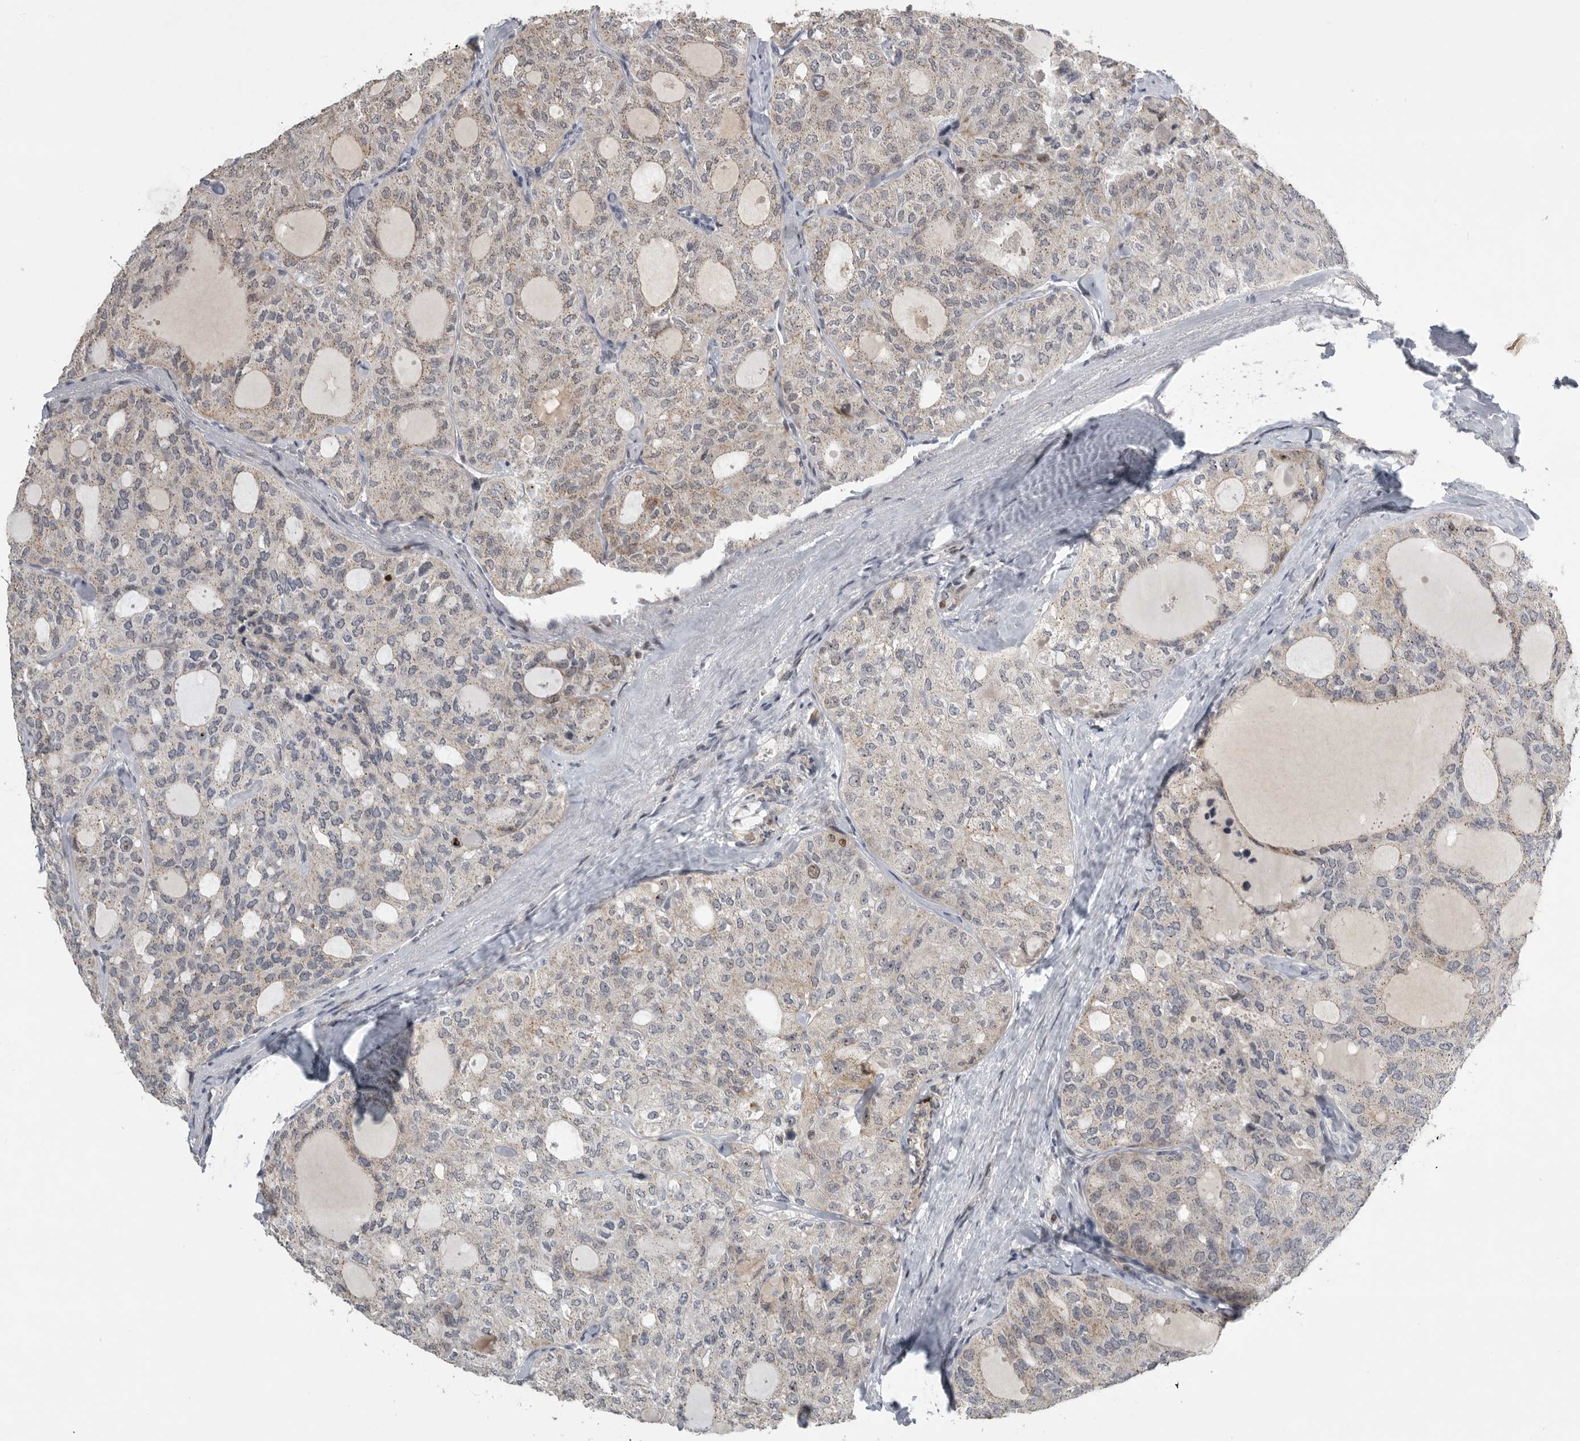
{"staining": {"intensity": "weak", "quantity": "25%-75%", "location": "cytoplasmic/membranous"}, "tissue": "thyroid cancer", "cell_type": "Tumor cells", "image_type": "cancer", "snomed": [{"axis": "morphology", "description": "Follicular adenoma carcinoma, NOS"}, {"axis": "topography", "description": "Thyroid gland"}], "caption": "Immunohistochemical staining of human thyroid cancer shows low levels of weak cytoplasmic/membranous protein positivity in approximately 25%-75% of tumor cells.", "gene": "PCMTD1", "patient": {"sex": "male", "age": 75}}